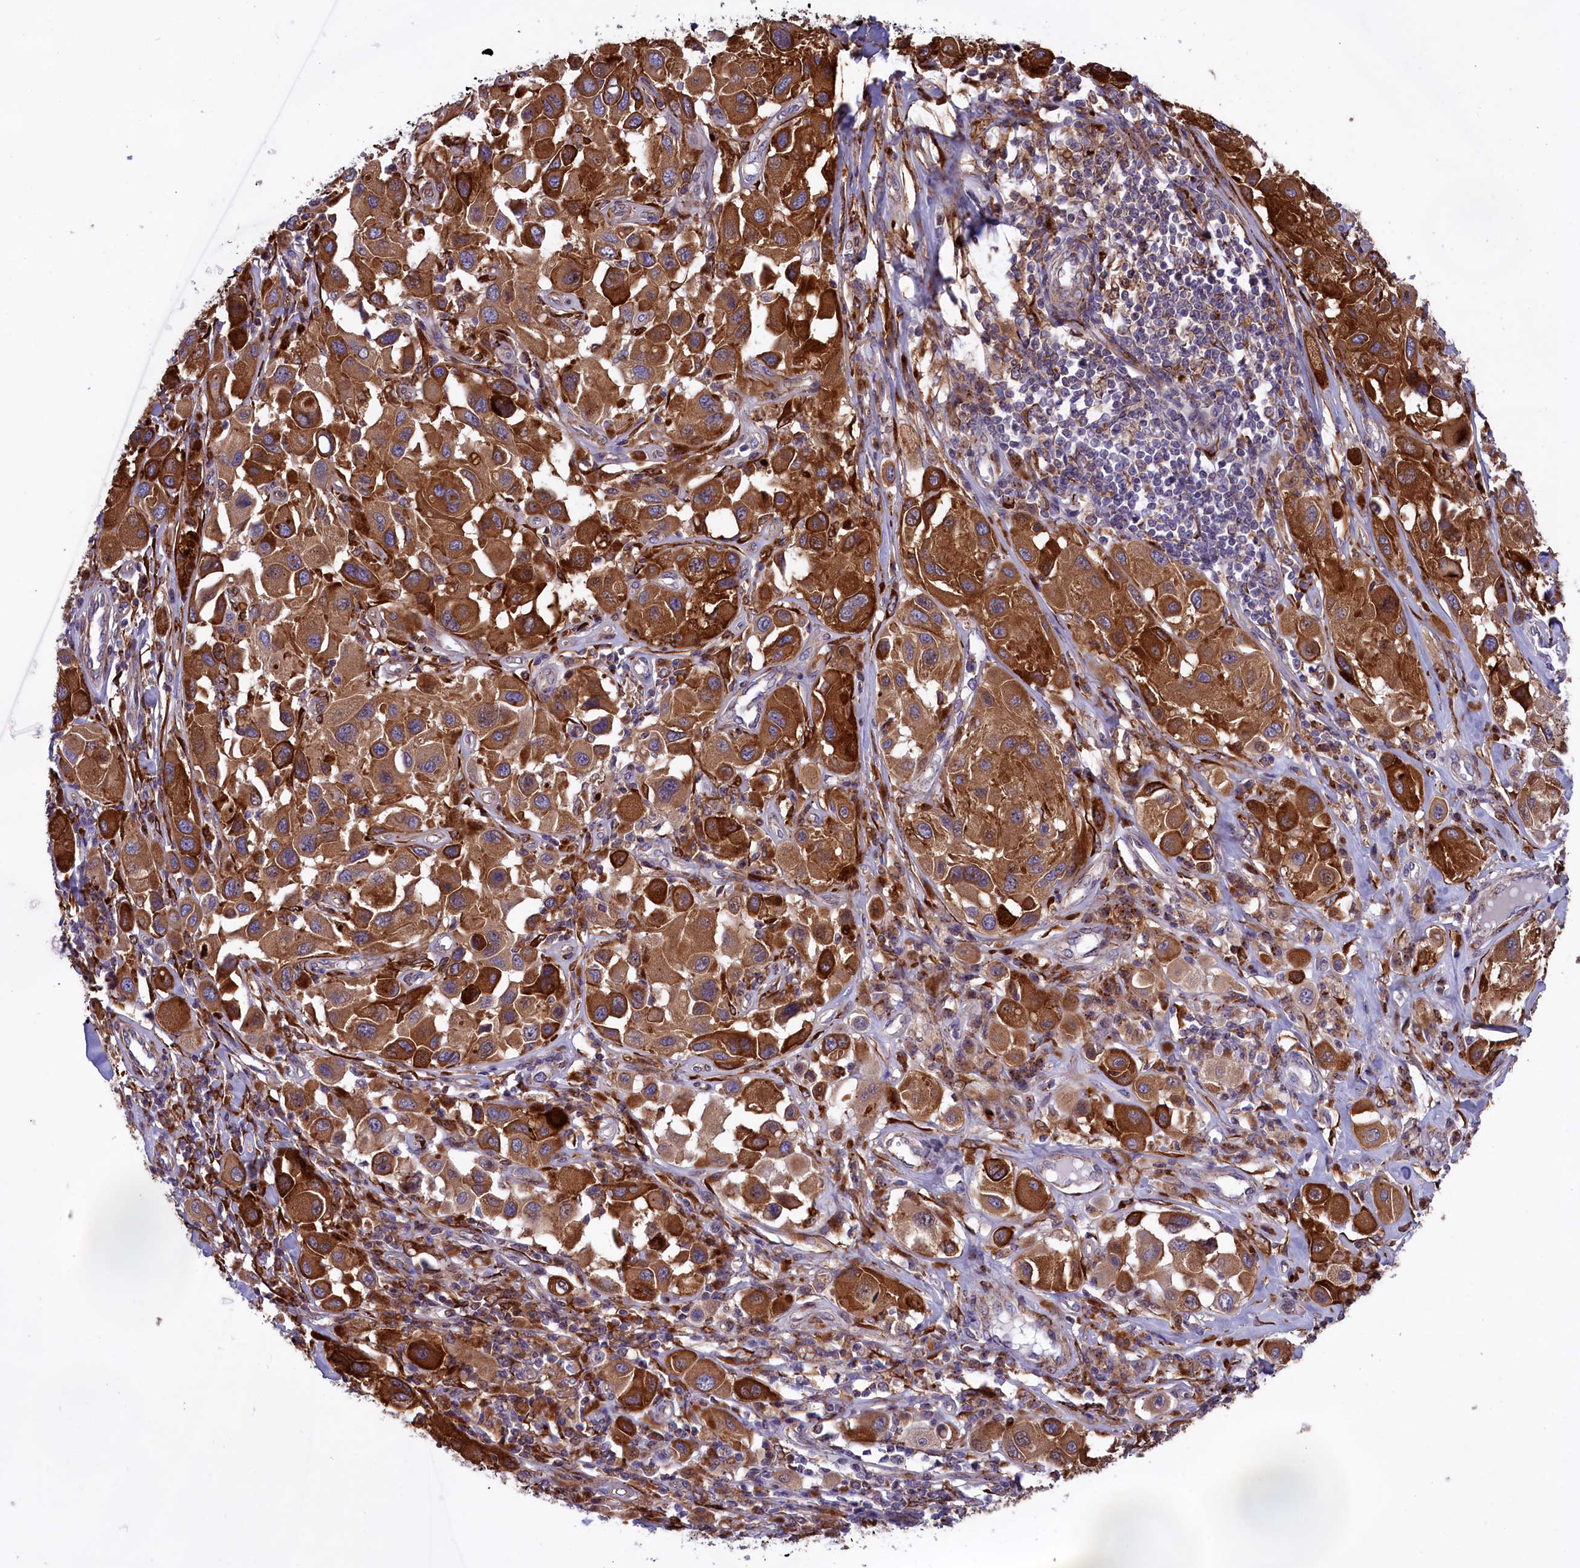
{"staining": {"intensity": "strong", "quantity": ">75%", "location": "cytoplasmic/membranous"}, "tissue": "melanoma", "cell_type": "Tumor cells", "image_type": "cancer", "snomed": [{"axis": "morphology", "description": "Malignant melanoma, Metastatic site"}, {"axis": "topography", "description": "Skin"}], "caption": "Approximately >75% of tumor cells in human melanoma reveal strong cytoplasmic/membranous protein expression as visualized by brown immunohistochemical staining.", "gene": "MAN2B1", "patient": {"sex": "male", "age": 41}}